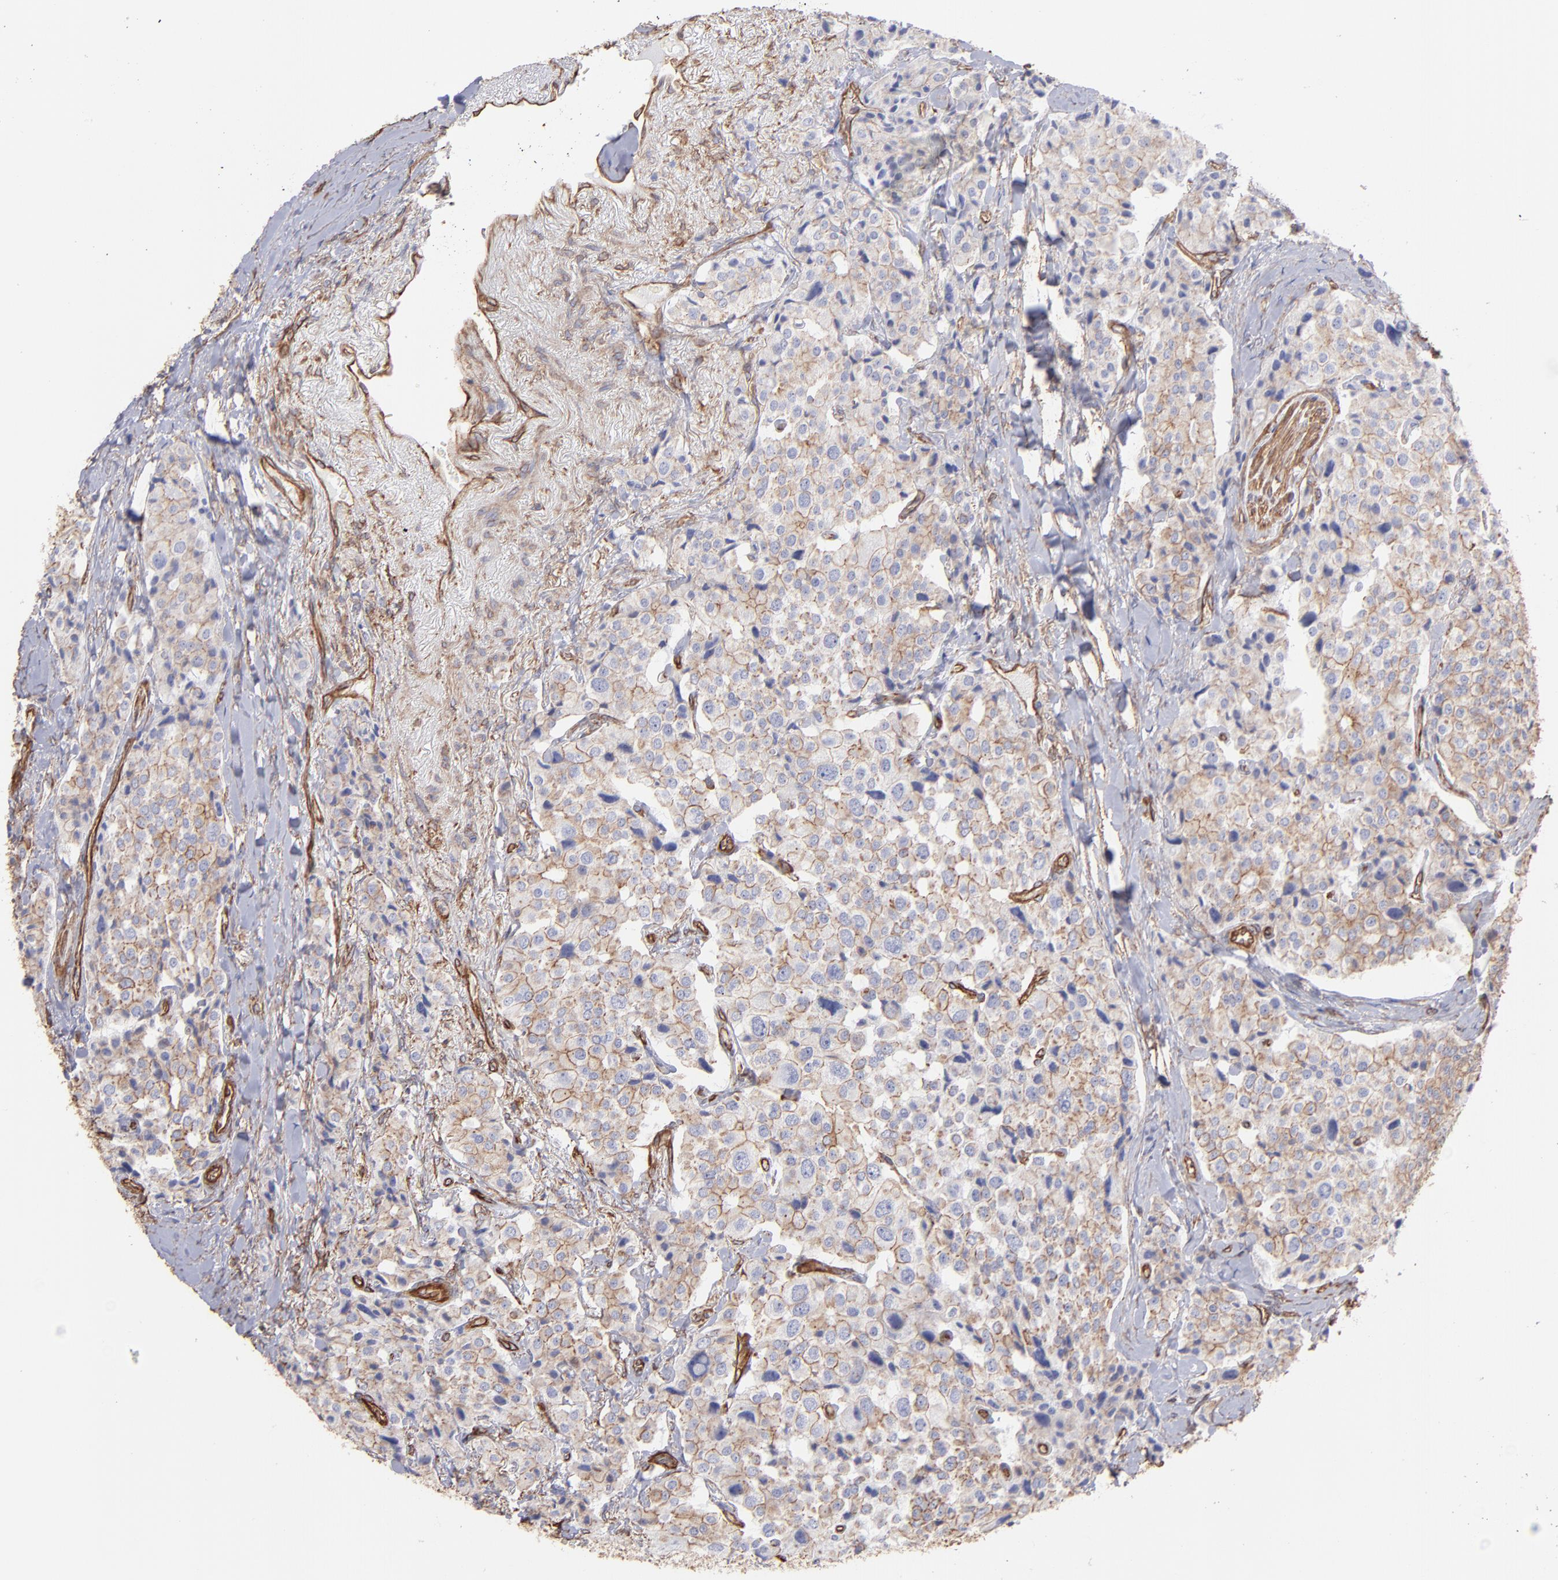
{"staining": {"intensity": "moderate", "quantity": ">75%", "location": "cytoplasmic/membranous"}, "tissue": "carcinoid", "cell_type": "Tumor cells", "image_type": "cancer", "snomed": [{"axis": "morphology", "description": "Carcinoid, malignant, NOS"}, {"axis": "topography", "description": "Colon"}], "caption": "Malignant carcinoid stained with a protein marker demonstrates moderate staining in tumor cells.", "gene": "PLEC", "patient": {"sex": "female", "age": 61}}